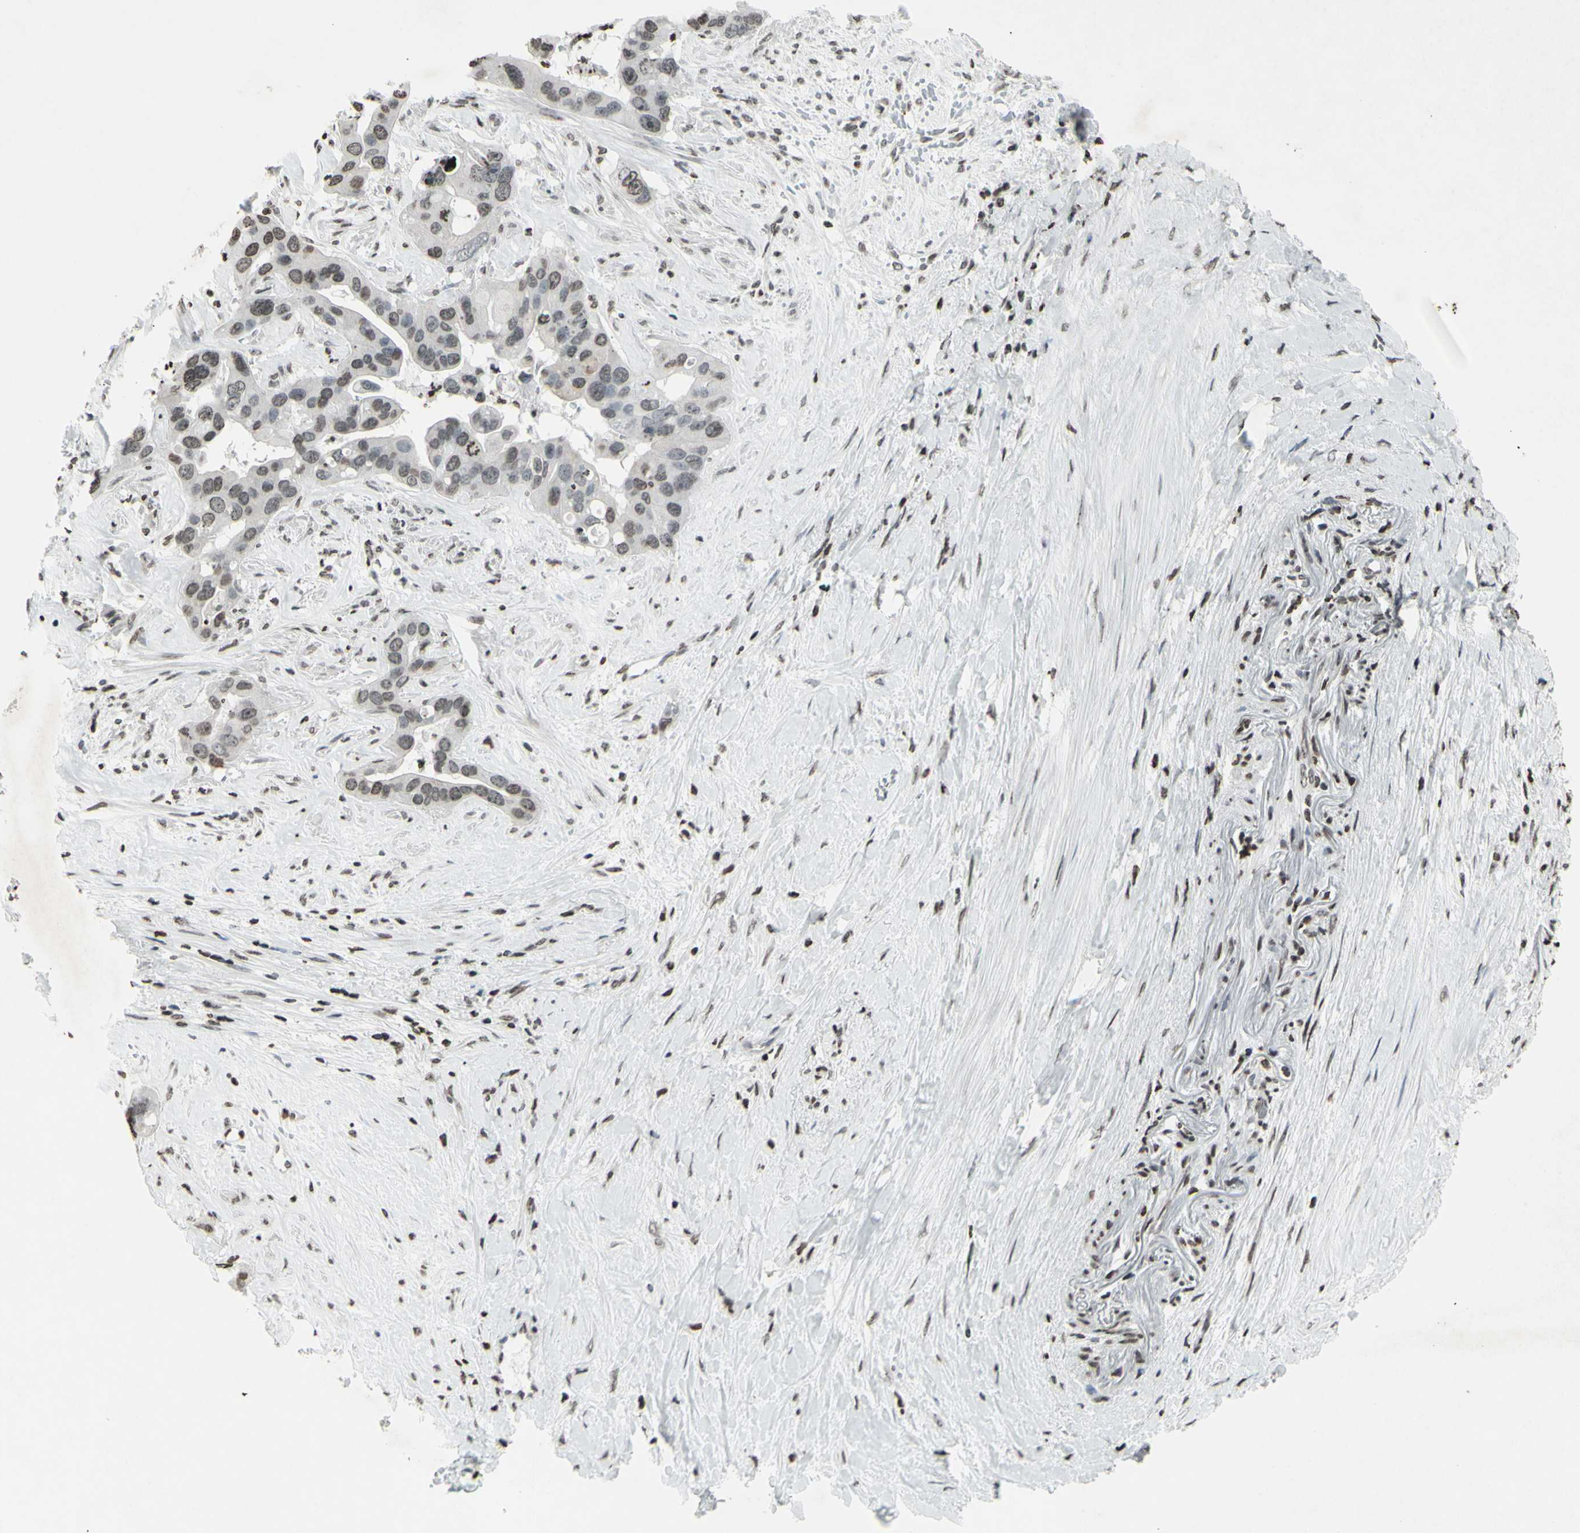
{"staining": {"intensity": "weak", "quantity": "25%-75%", "location": "nuclear"}, "tissue": "liver cancer", "cell_type": "Tumor cells", "image_type": "cancer", "snomed": [{"axis": "morphology", "description": "Cholangiocarcinoma"}, {"axis": "topography", "description": "Liver"}], "caption": "Tumor cells reveal low levels of weak nuclear expression in about 25%-75% of cells in cholangiocarcinoma (liver).", "gene": "CD79B", "patient": {"sex": "female", "age": 65}}